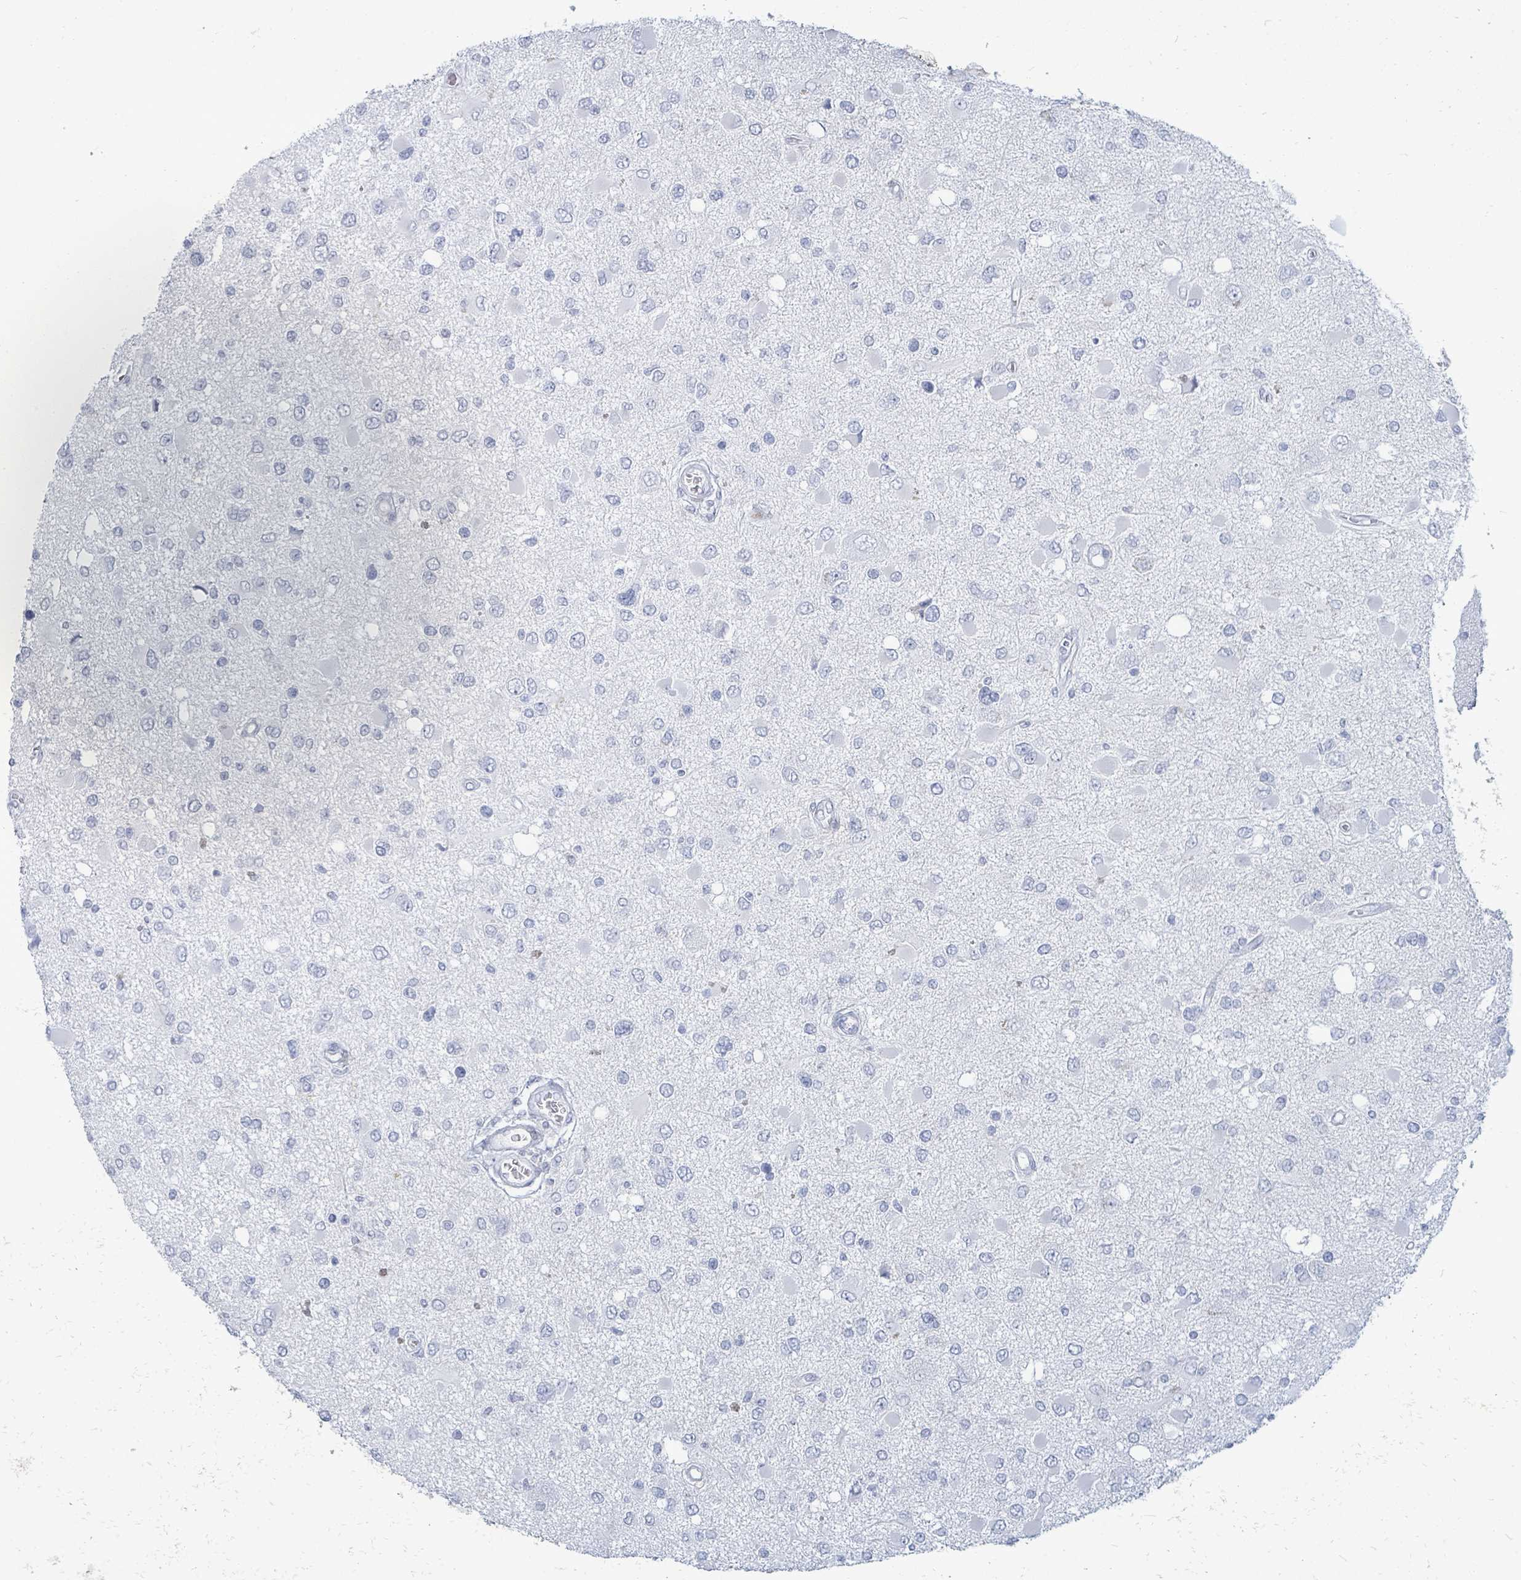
{"staining": {"intensity": "negative", "quantity": "none", "location": "none"}, "tissue": "glioma", "cell_type": "Tumor cells", "image_type": "cancer", "snomed": [{"axis": "morphology", "description": "Glioma, malignant, High grade"}, {"axis": "topography", "description": "Brain"}], "caption": "IHC micrograph of neoplastic tissue: human glioma stained with DAB (3,3'-diaminobenzidine) shows no significant protein positivity in tumor cells.", "gene": "MALL", "patient": {"sex": "male", "age": 53}}